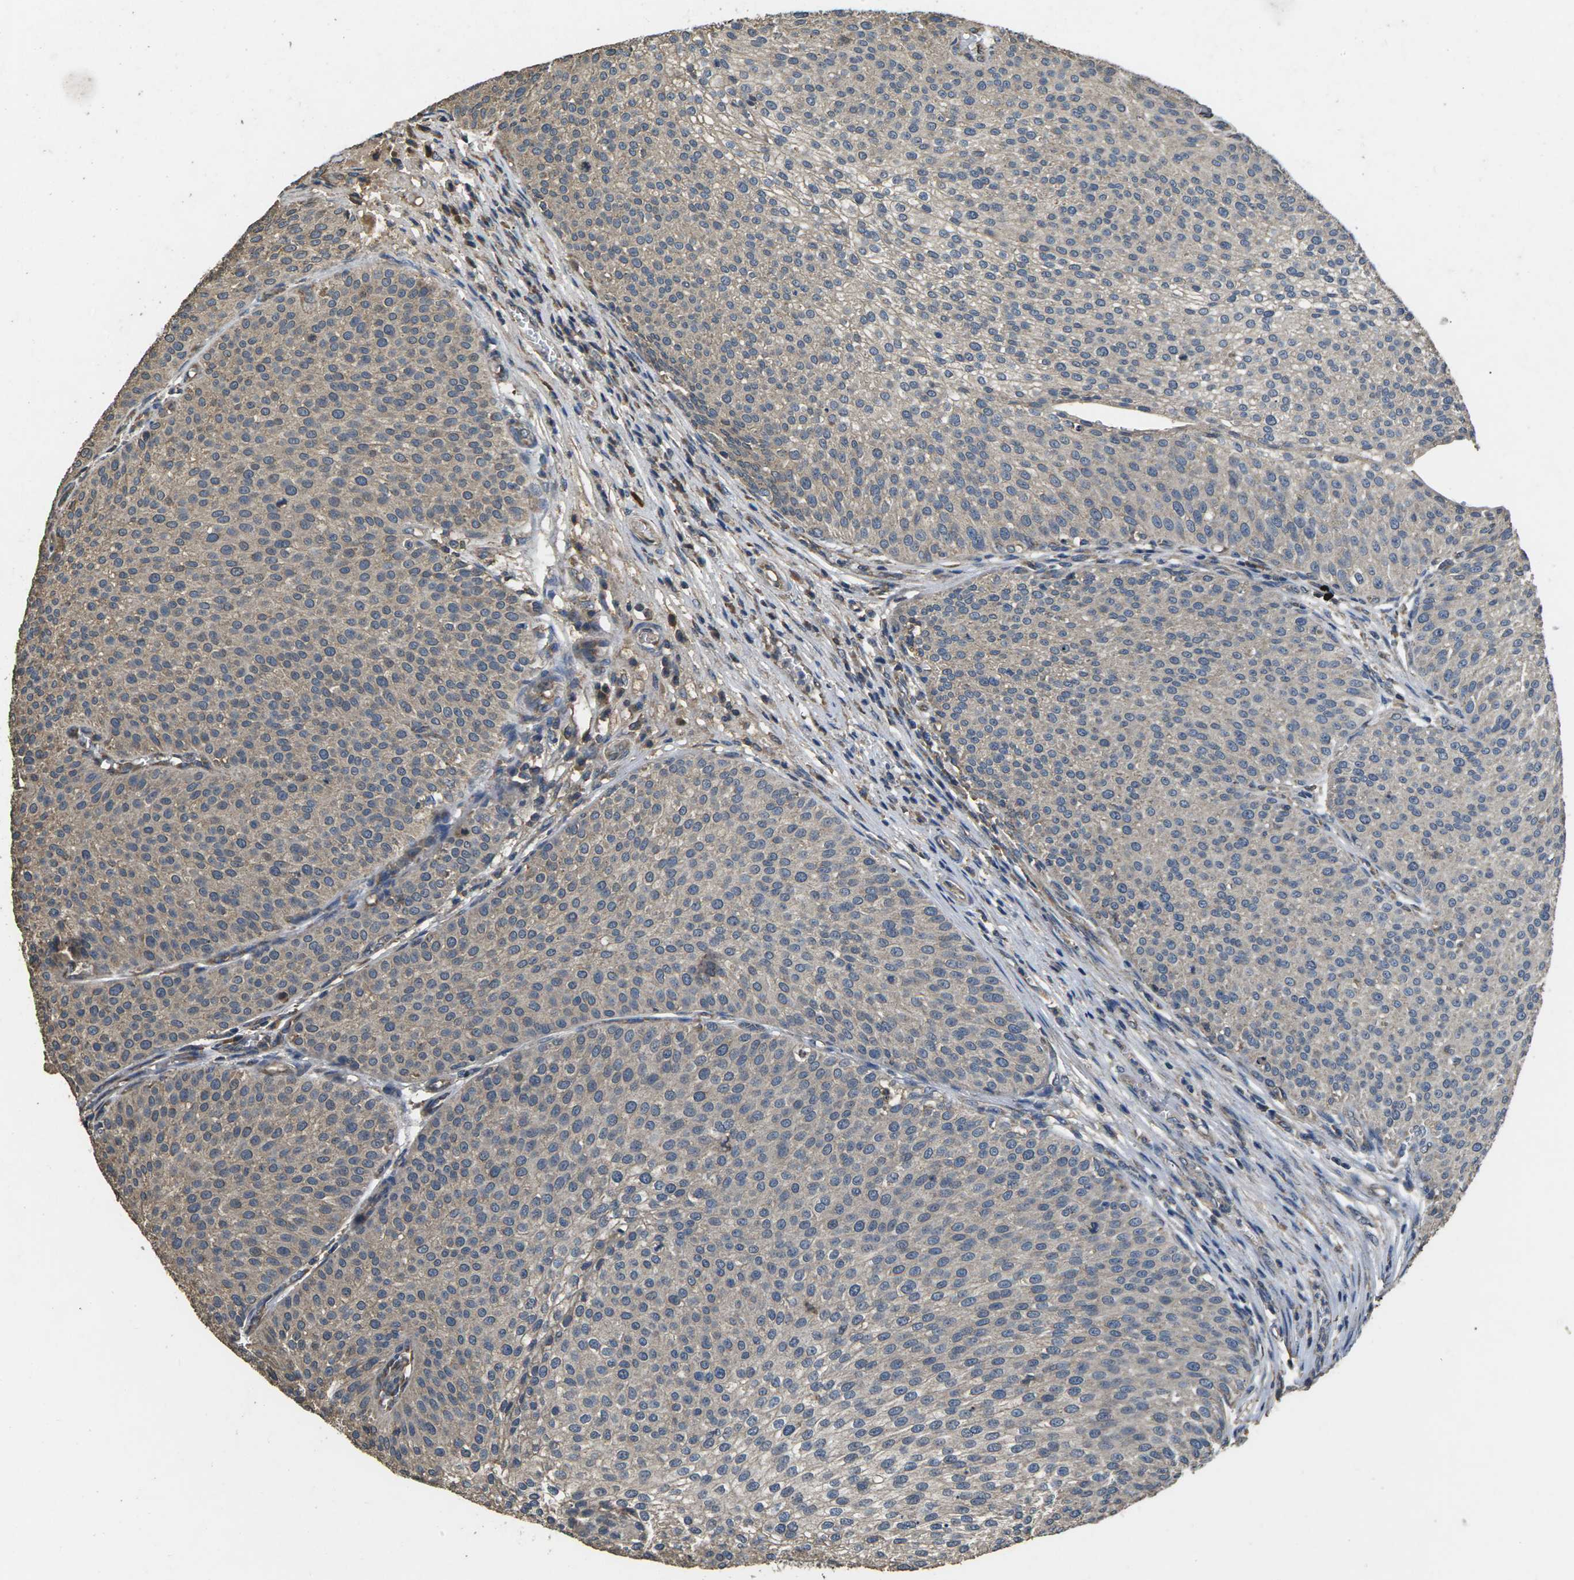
{"staining": {"intensity": "negative", "quantity": "none", "location": "none"}, "tissue": "urothelial cancer", "cell_type": "Tumor cells", "image_type": "cancer", "snomed": [{"axis": "morphology", "description": "Urothelial carcinoma, Low grade"}, {"axis": "topography", "description": "Smooth muscle"}, {"axis": "topography", "description": "Urinary bladder"}], "caption": "The micrograph demonstrates no staining of tumor cells in low-grade urothelial carcinoma. (DAB (3,3'-diaminobenzidine) immunohistochemistry (IHC) with hematoxylin counter stain).", "gene": "B4GAT1", "patient": {"sex": "male", "age": 60}}